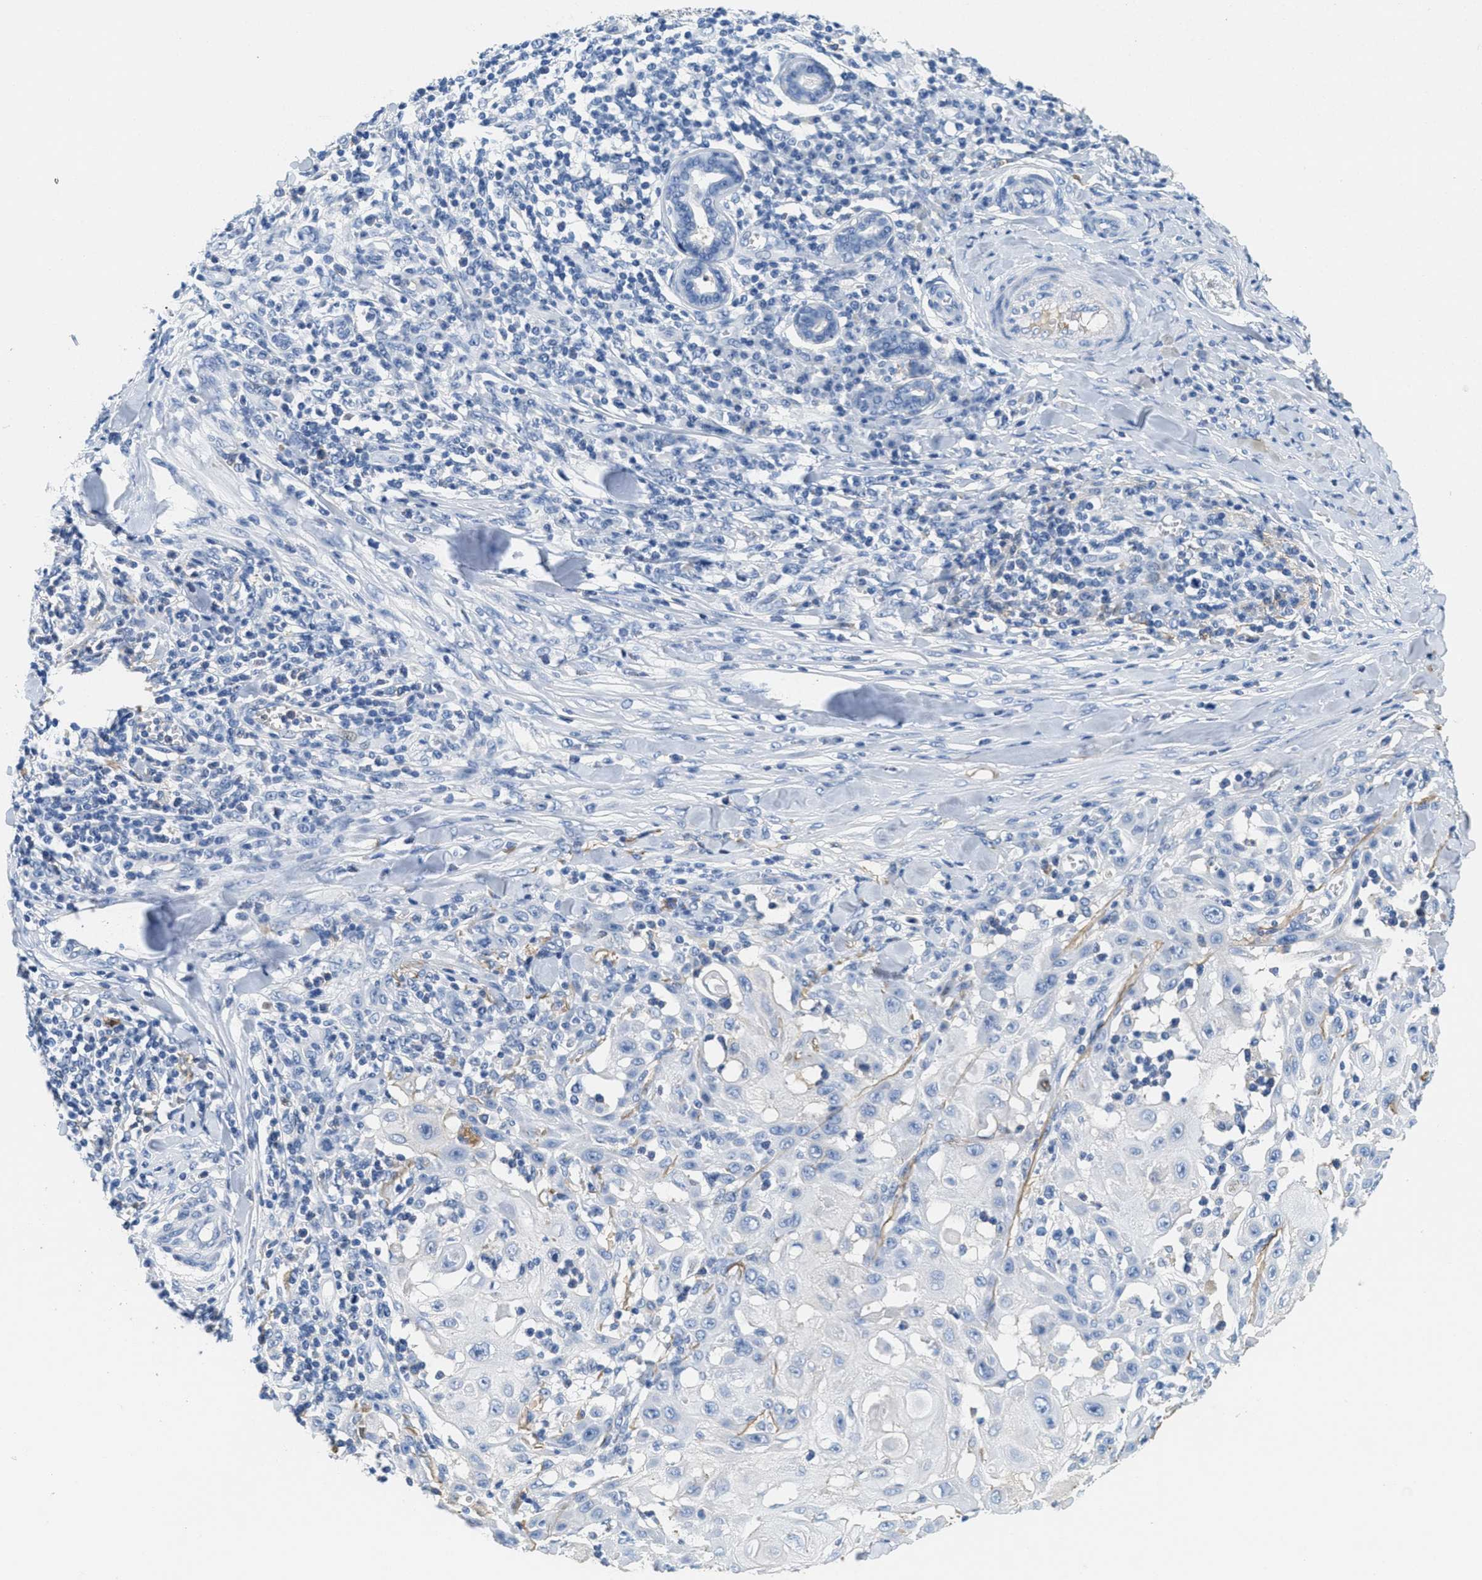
{"staining": {"intensity": "negative", "quantity": "none", "location": "none"}, "tissue": "skin cancer", "cell_type": "Tumor cells", "image_type": "cancer", "snomed": [{"axis": "morphology", "description": "Squamous cell carcinoma, NOS"}, {"axis": "topography", "description": "Skin"}], "caption": "Immunohistochemistry micrograph of neoplastic tissue: skin squamous cell carcinoma stained with DAB demonstrates no significant protein expression in tumor cells.", "gene": "SERPINA1", "patient": {"sex": "male", "age": 24}}